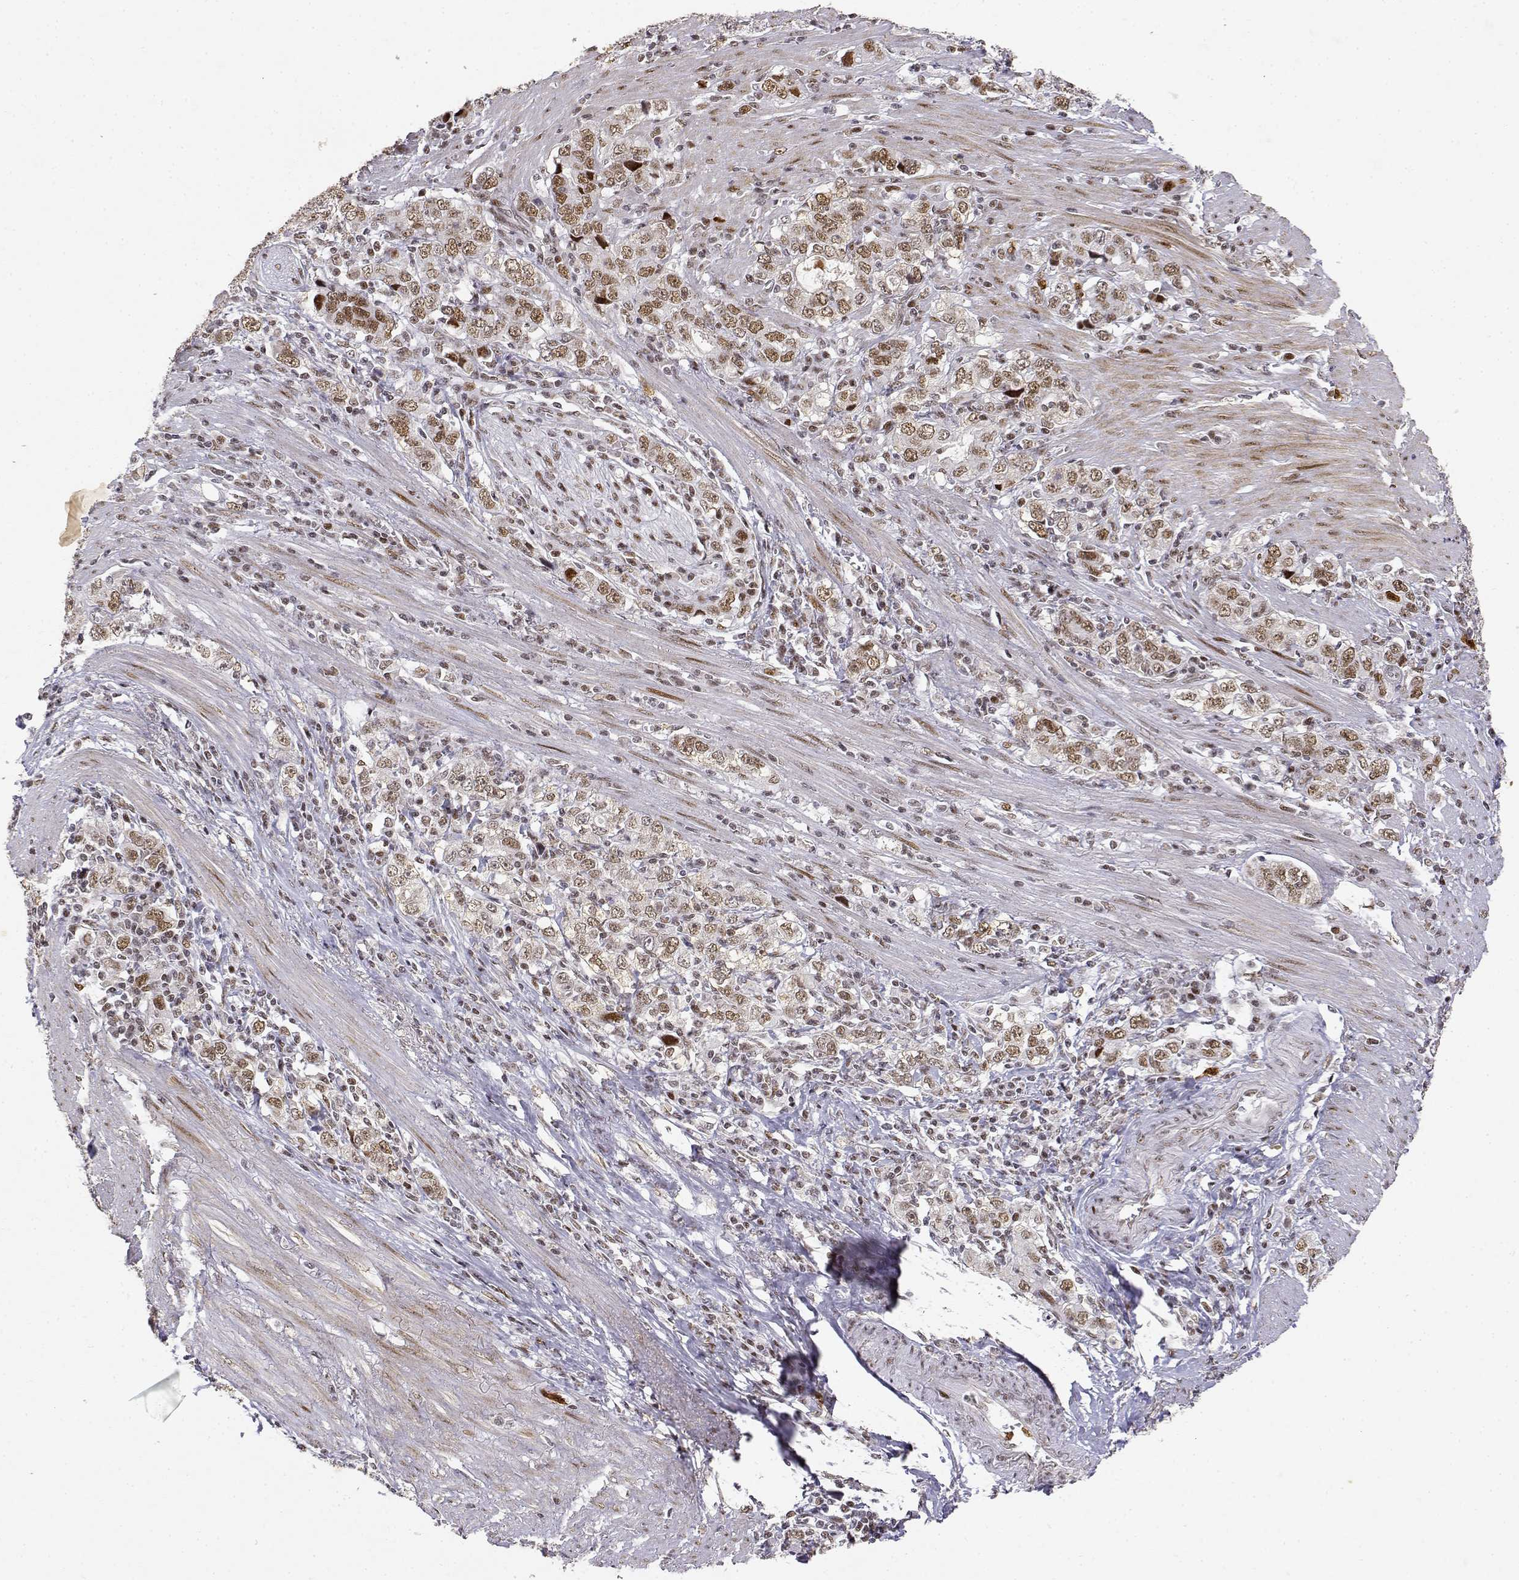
{"staining": {"intensity": "weak", "quantity": "25%-75%", "location": "nuclear"}, "tissue": "stomach cancer", "cell_type": "Tumor cells", "image_type": "cancer", "snomed": [{"axis": "morphology", "description": "Adenocarcinoma, NOS"}, {"axis": "topography", "description": "Stomach, lower"}], "caption": "Protein expression analysis of human adenocarcinoma (stomach) reveals weak nuclear staining in approximately 25%-75% of tumor cells. (DAB (3,3'-diaminobenzidine) = brown stain, brightfield microscopy at high magnification).", "gene": "RSF1", "patient": {"sex": "female", "age": 72}}